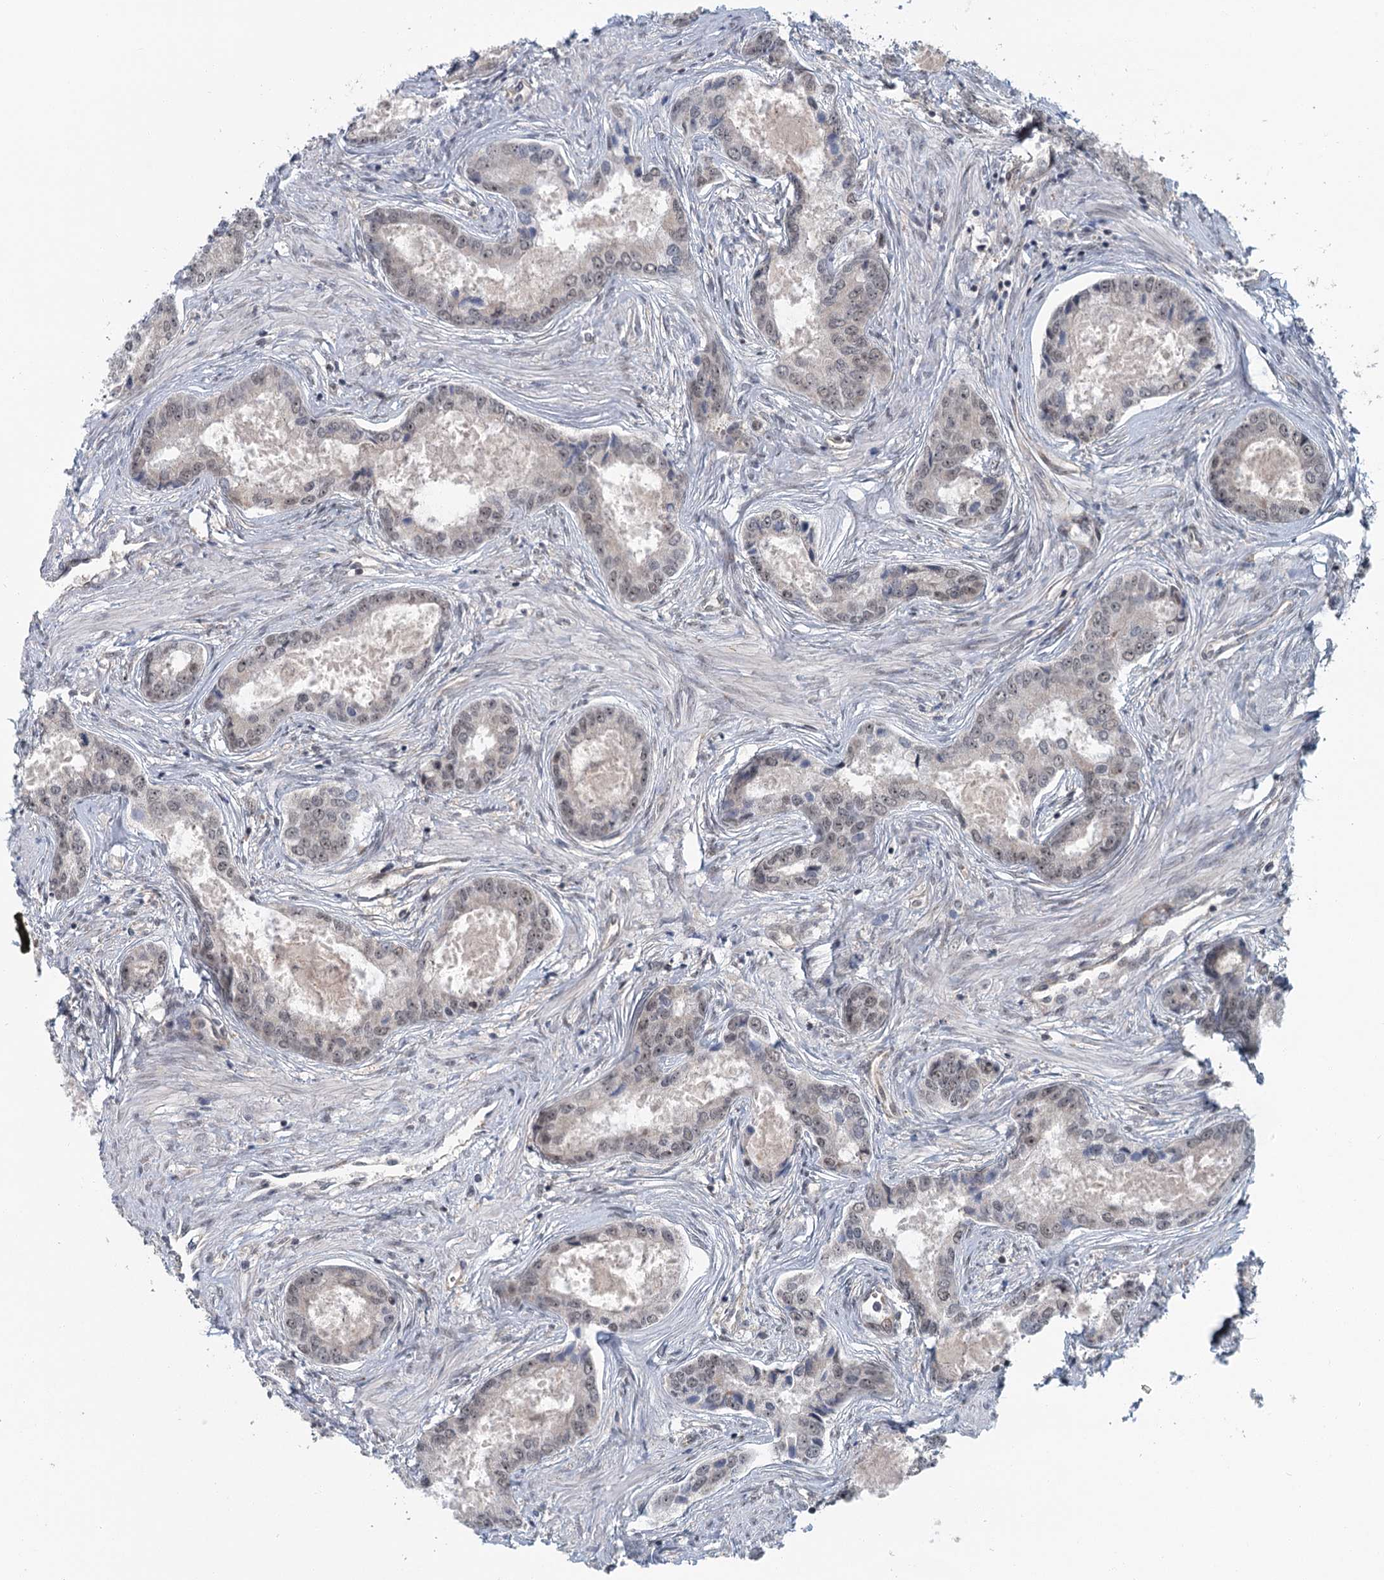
{"staining": {"intensity": "weak", "quantity": "25%-75%", "location": "nuclear"}, "tissue": "prostate cancer", "cell_type": "Tumor cells", "image_type": "cancer", "snomed": [{"axis": "morphology", "description": "Adenocarcinoma, Low grade"}, {"axis": "topography", "description": "Prostate"}], "caption": "A histopathology image of human prostate cancer stained for a protein reveals weak nuclear brown staining in tumor cells.", "gene": "TAS2R42", "patient": {"sex": "male", "age": 68}}